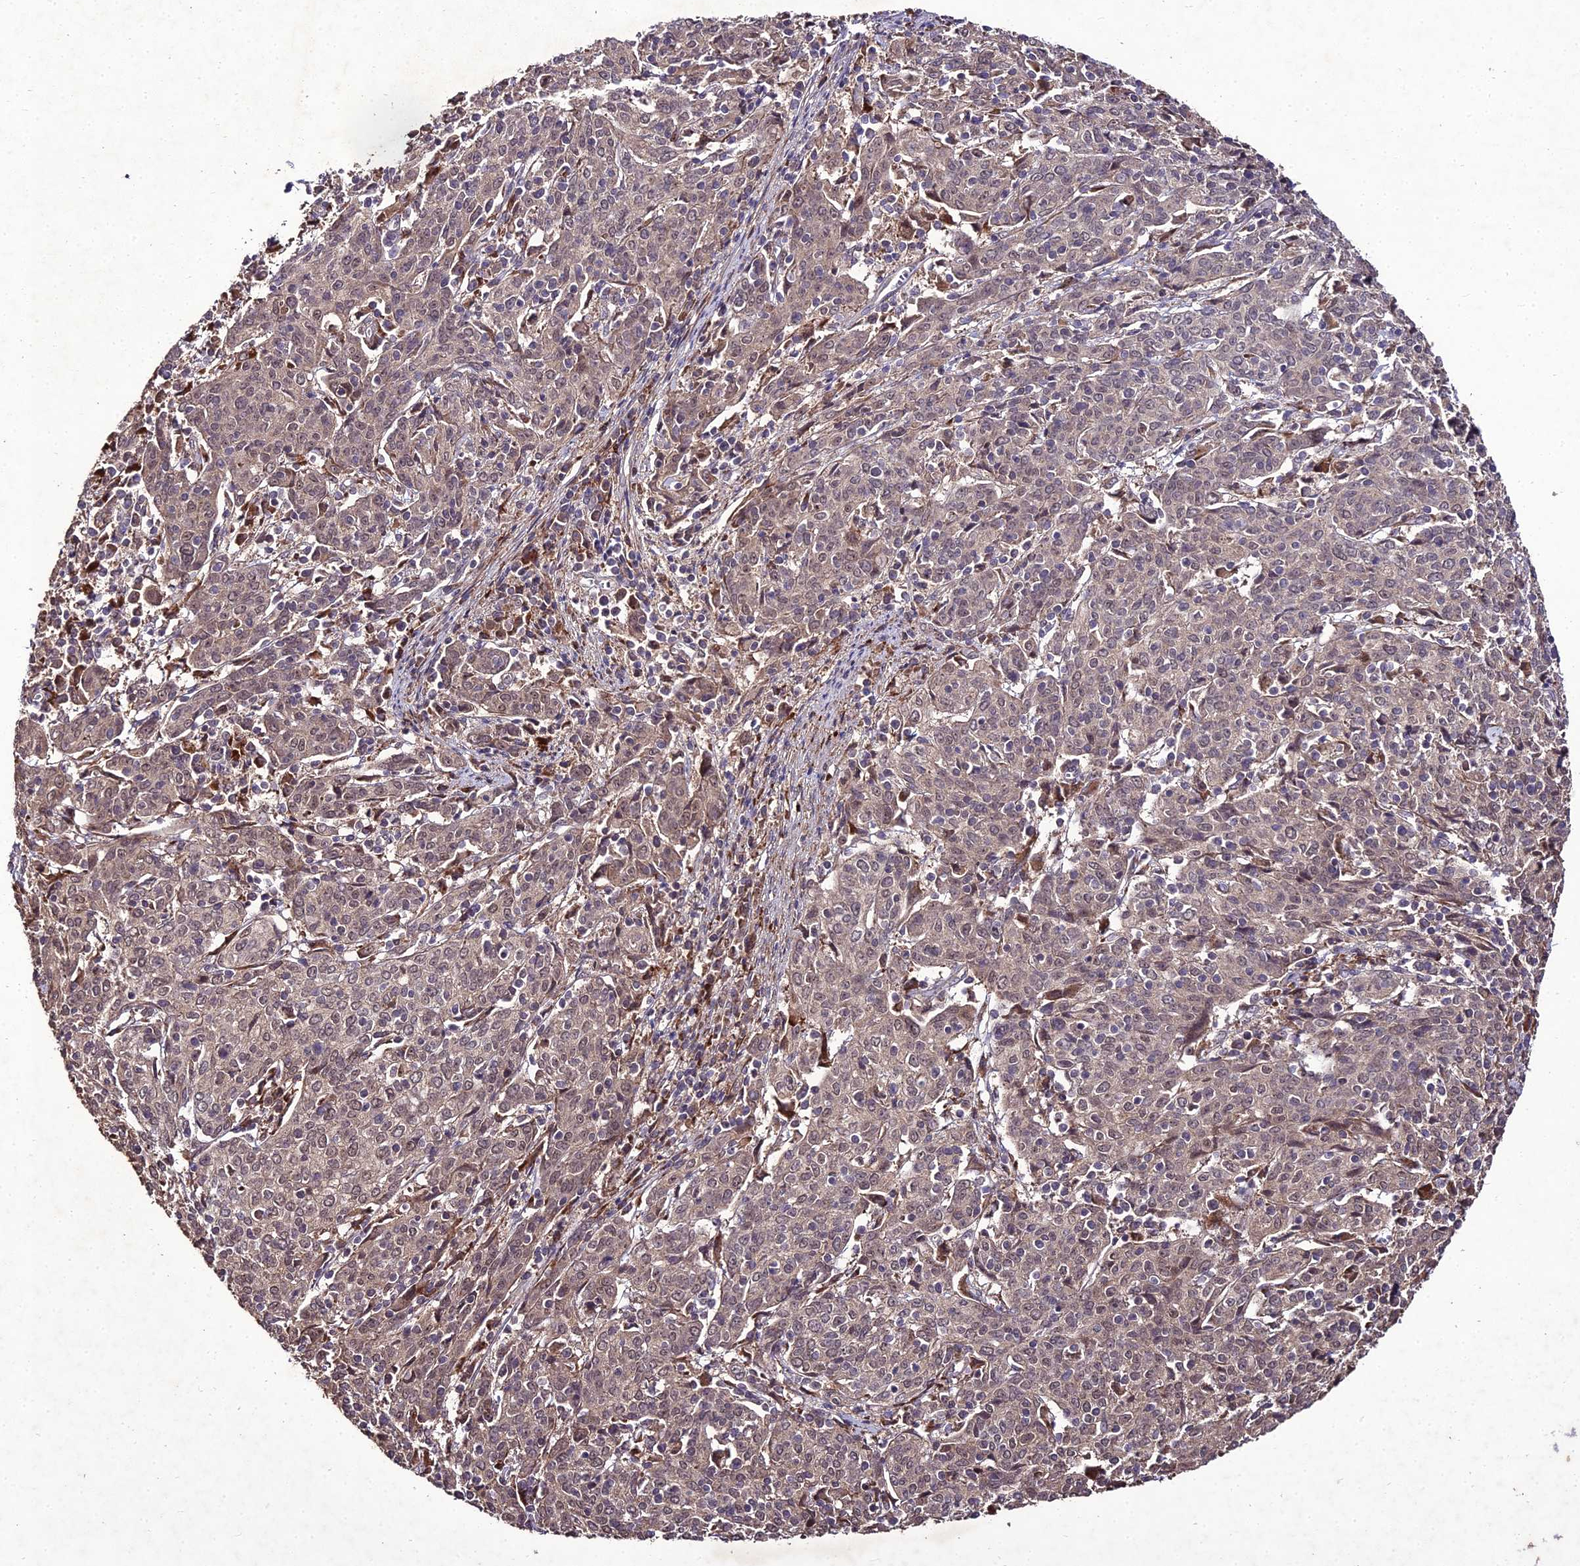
{"staining": {"intensity": "weak", "quantity": ">75%", "location": "nuclear"}, "tissue": "cervical cancer", "cell_type": "Tumor cells", "image_type": "cancer", "snomed": [{"axis": "morphology", "description": "Squamous cell carcinoma, NOS"}, {"axis": "topography", "description": "Cervix"}], "caption": "A brown stain shows weak nuclear positivity of a protein in human squamous cell carcinoma (cervical) tumor cells.", "gene": "ZNF766", "patient": {"sex": "female", "age": 67}}